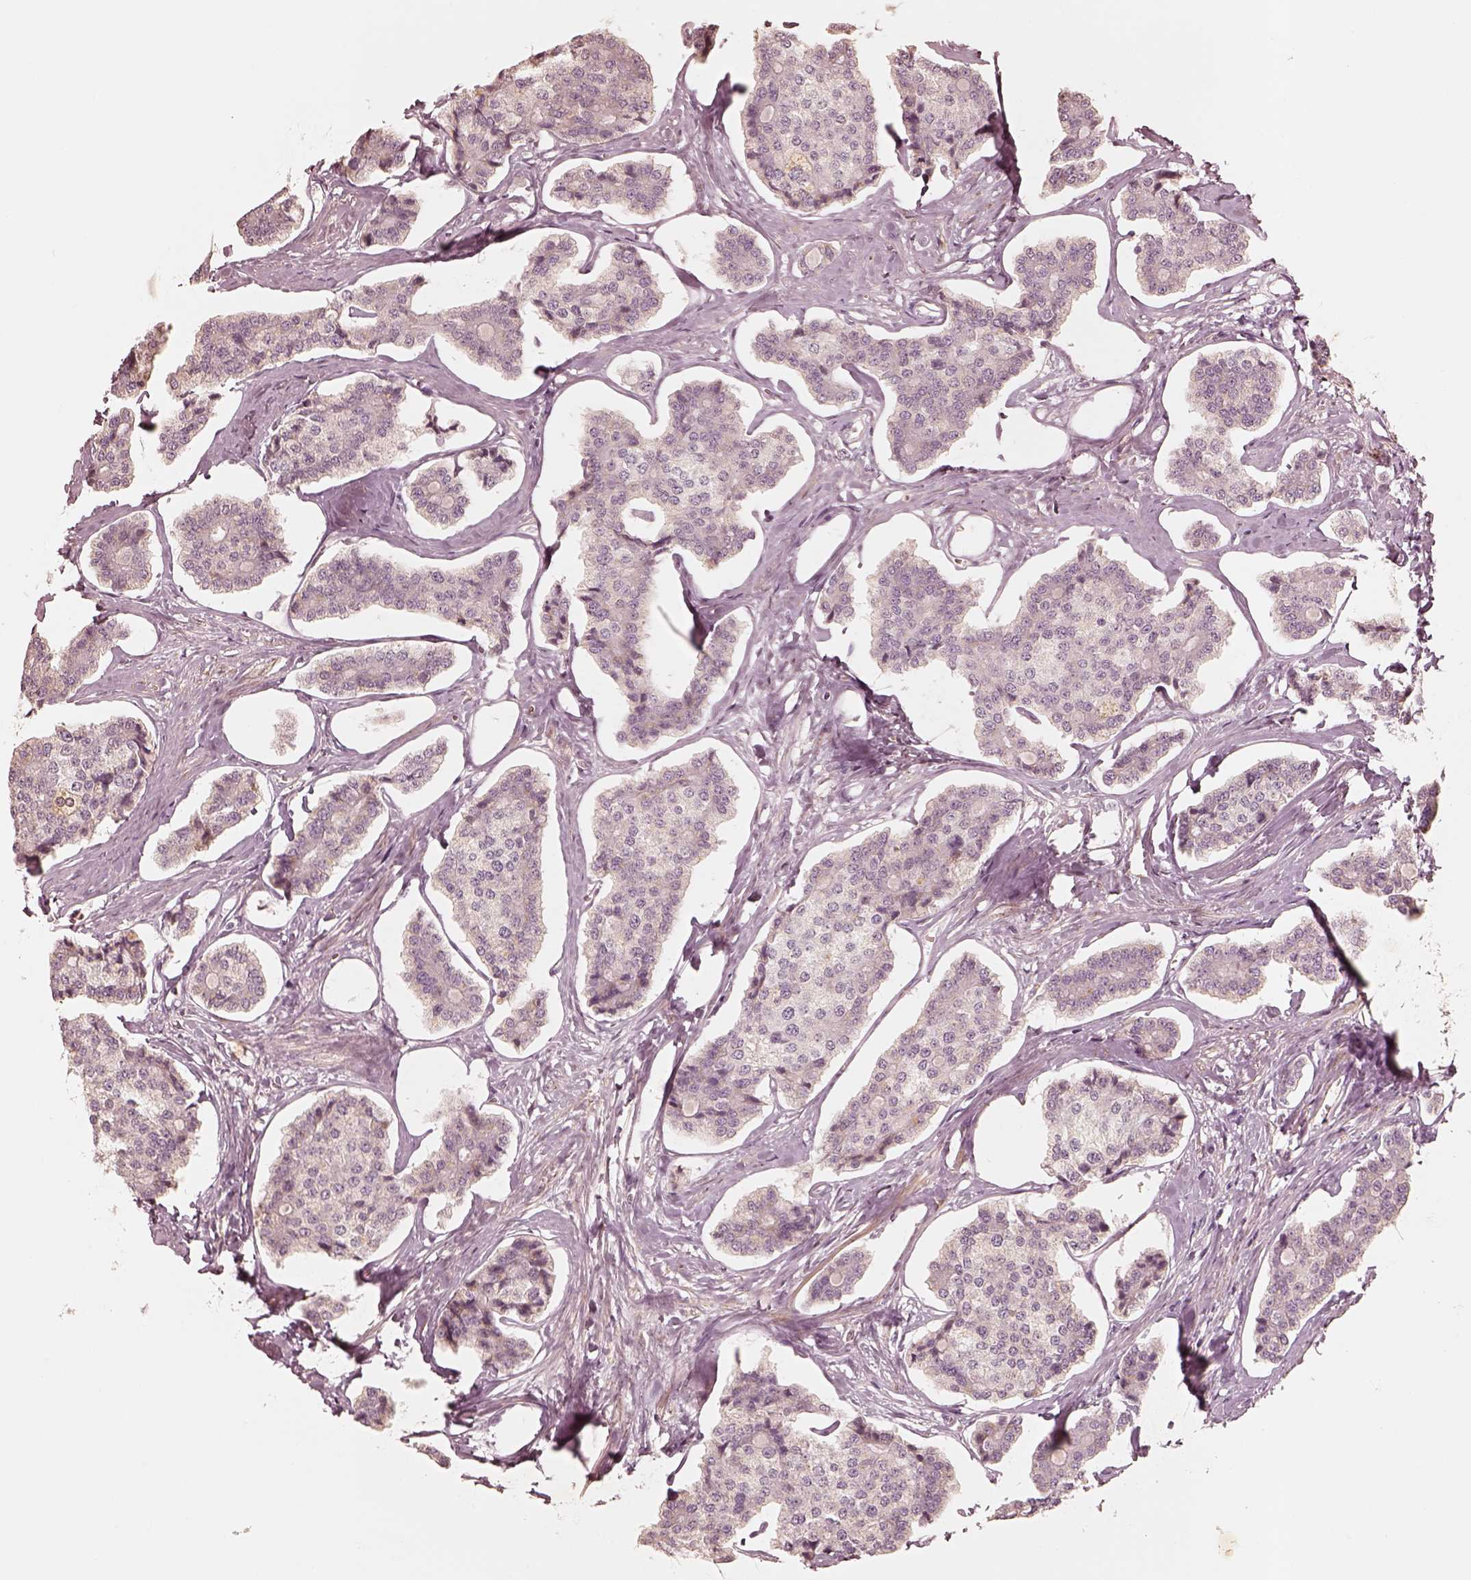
{"staining": {"intensity": "negative", "quantity": "none", "location": "none"}, "tissue": "carcinoid", "cell_type": "Tumor cells", "image_type": "cancer", "snomed": [{"axis": "morphology", "description": "Carcinoid, malignant, NOS"}, {"axis": "topography", "description": "Small intestine"}], "caption": "A high-resolution photomicrograph shows IHC staining of carcinoid, which reveals no significant staining in tumor cells.", "gene": "WLS", "patient": {"sex": "female", "age": 65}}